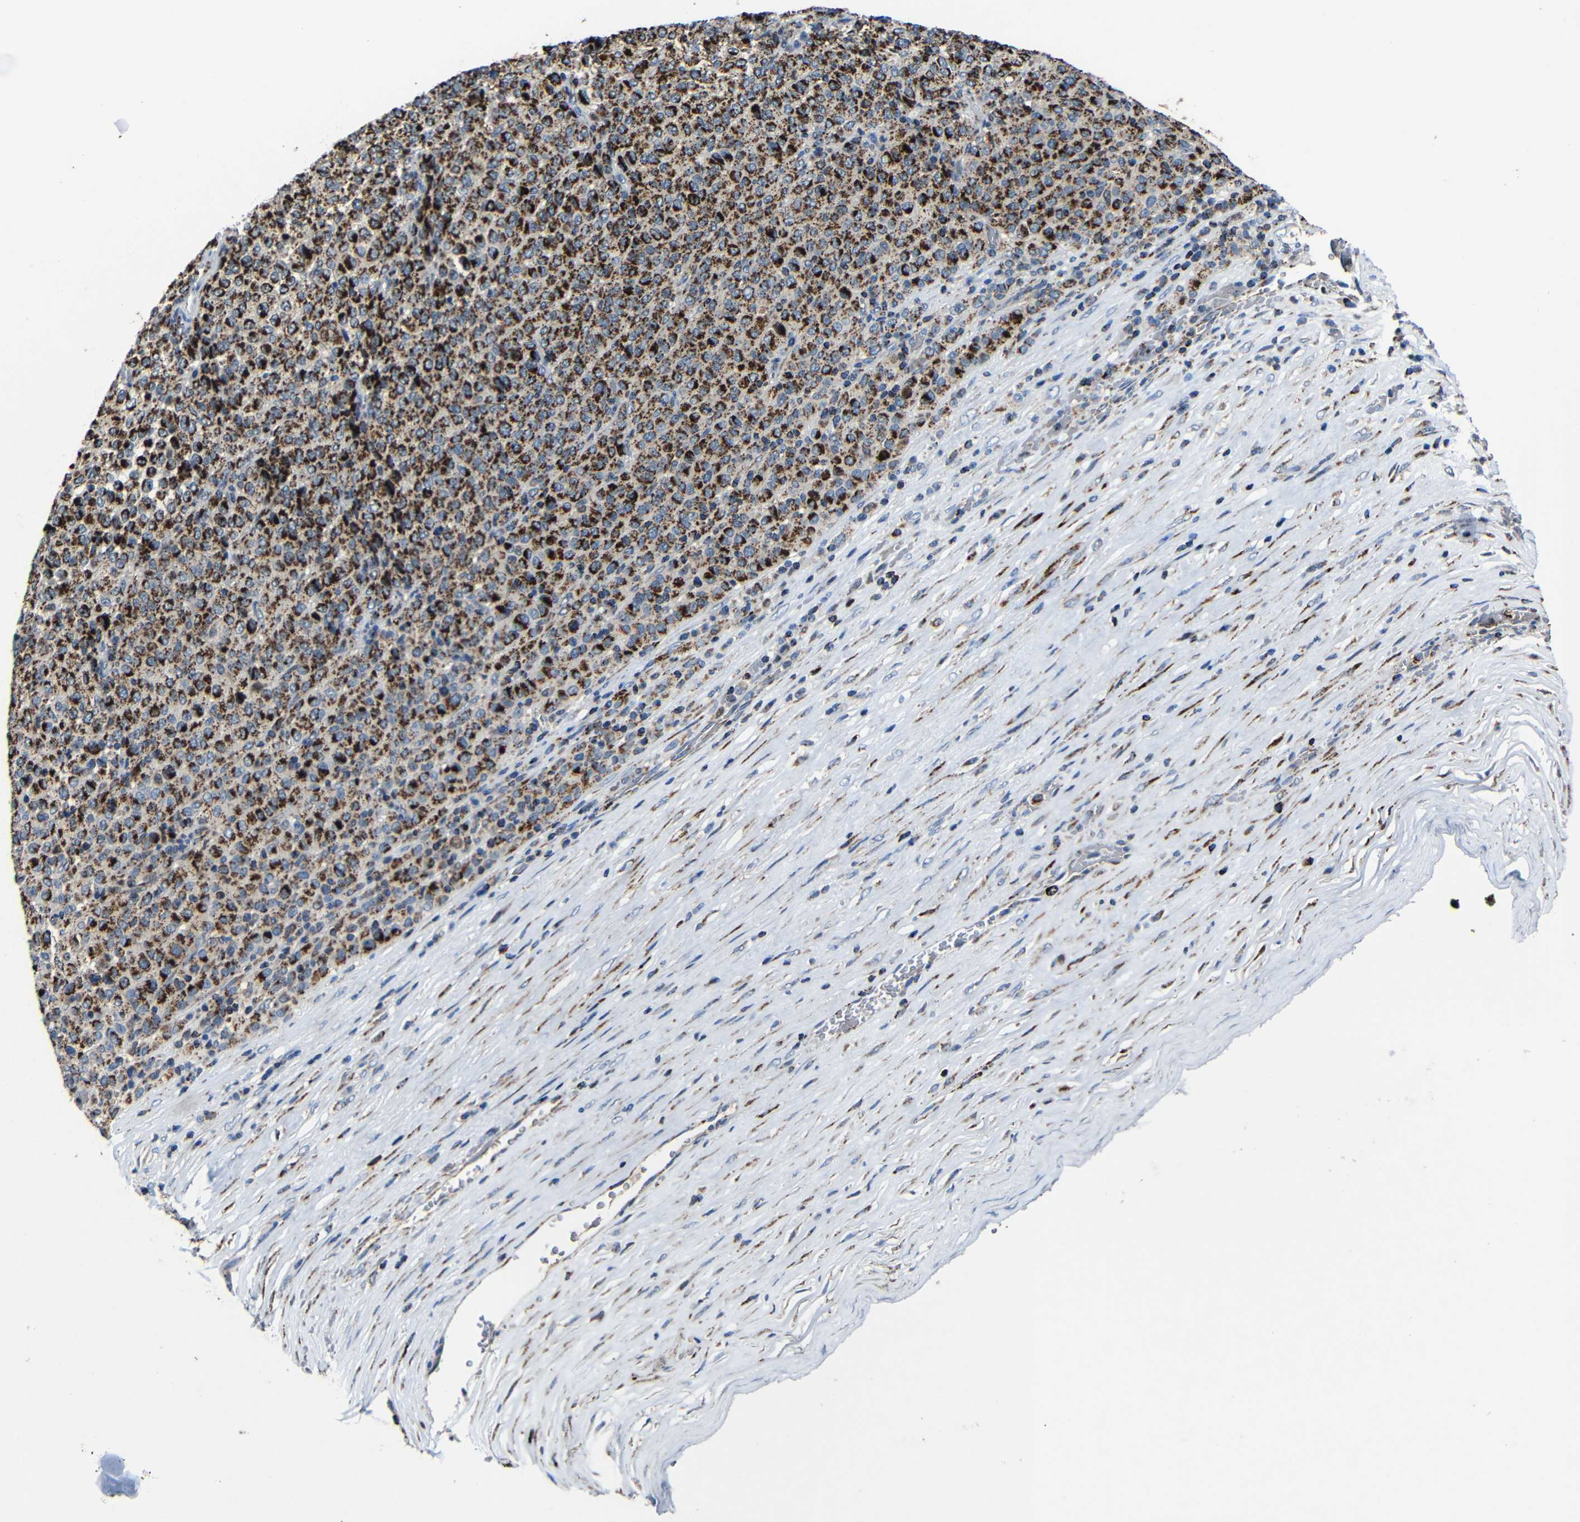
{"staining": {"intensity": "strong", "quantity": ">75%", "location": "cytoplasmic/membranous"}, "tissue": "melanoma", "cell_type": "Tumor cells", "image_type": "cancer", "snomed": [{"axis": "morphology", "description": "Malignant melanoma, Metastatic site"}, {"axis": "topography", "description": "Pancreas"}], "caption": "IHC micrograph of neoplastic tissue: malignant melanoma (metastatic site) stained using IHC shows high levels of strong protein expression localized specifically in the cytoplasmic/membranous of tumor cells, appearing as a cytoplasmic/membranous brown color.", "gene": "CA5B", "patient": {"sex": "female", "age": 30}}